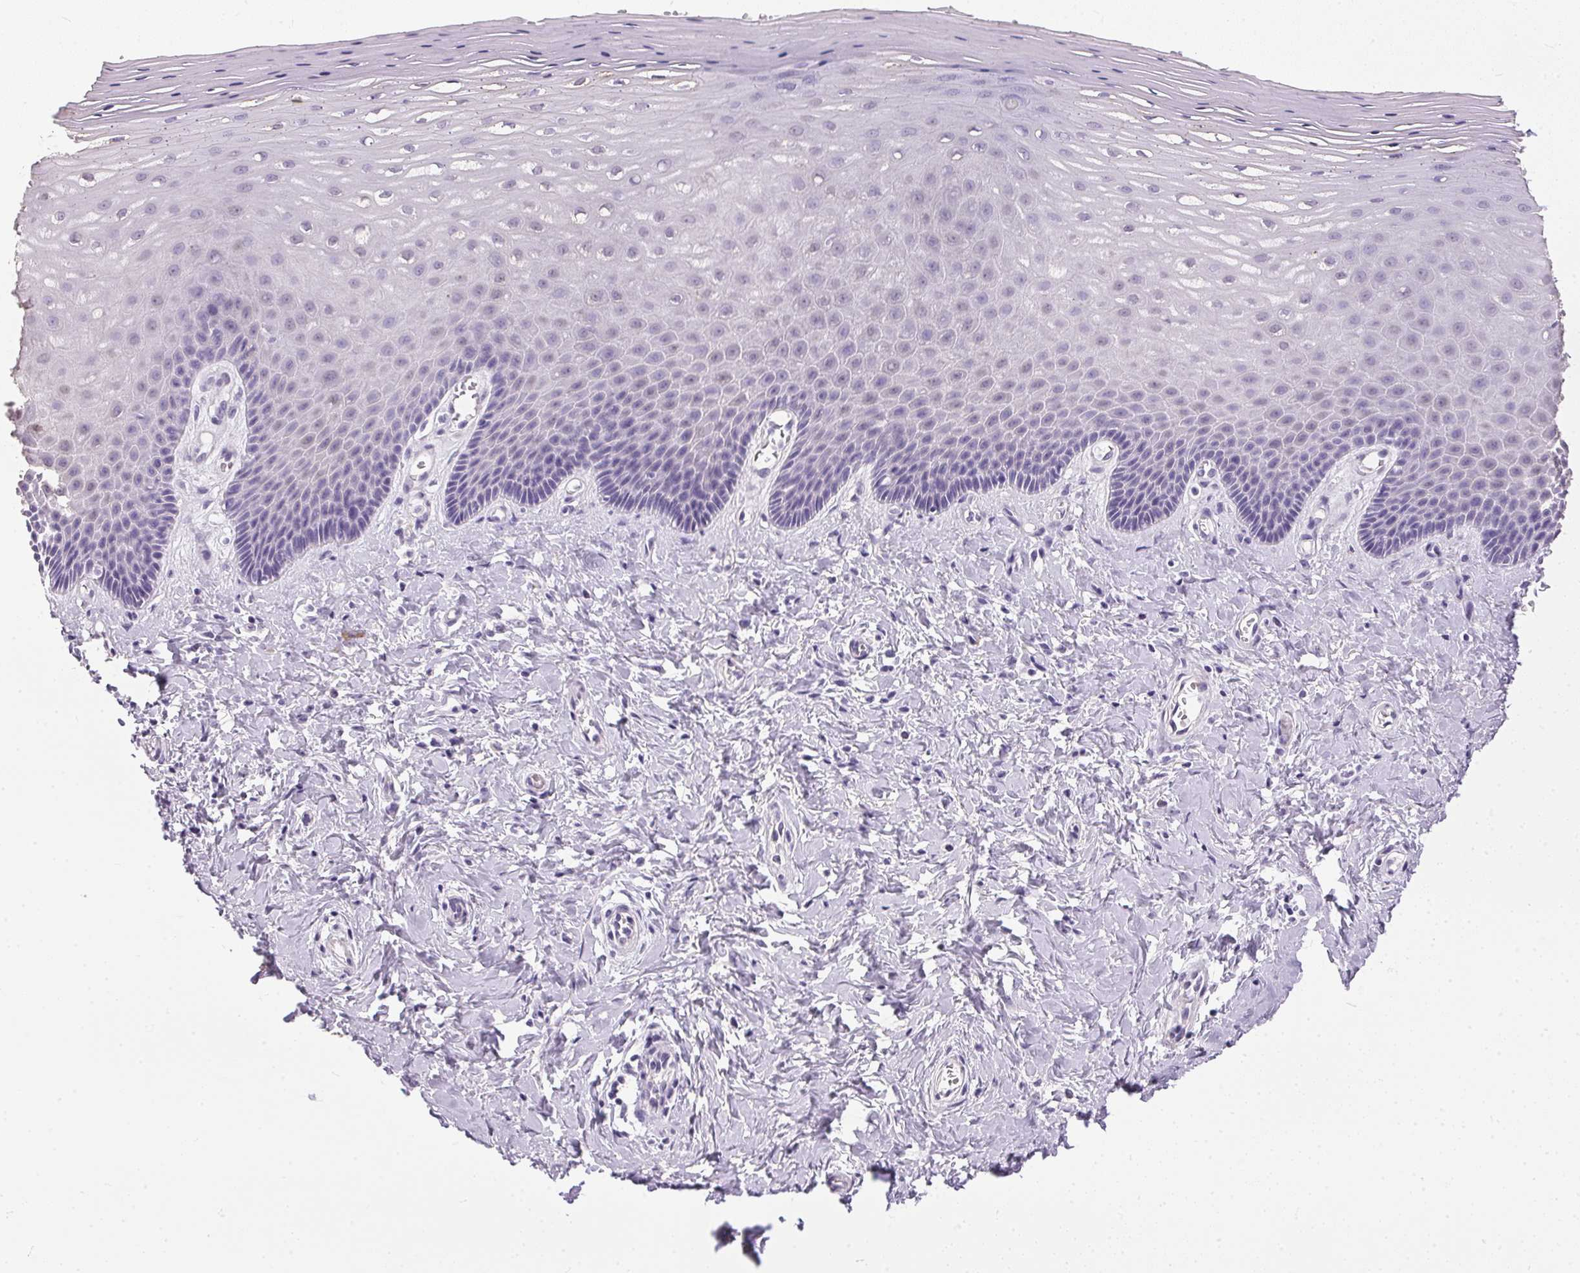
{"staining": {"intensity": "weak", "quantity": "<25%", "location": "nuclear"}, "tissue": "vagina", "cell_type": "Squamous epithelial cells", "image_type": "normal", "snomed": [{"axis": "morphology", "description": "Normal tissue, NOS"}, {"axis": "topography", "description": "Vagina"}], "caption": "A histopathology image of vagina stained for a protein demonstrates no brown staining in squamous epithelial cells. (DAB immunohistochemistry (IHC) visualized using brightfield microscopy, high magnification).", "gene": "GBP6", "patient": {"sex": "female", "age": 83}}